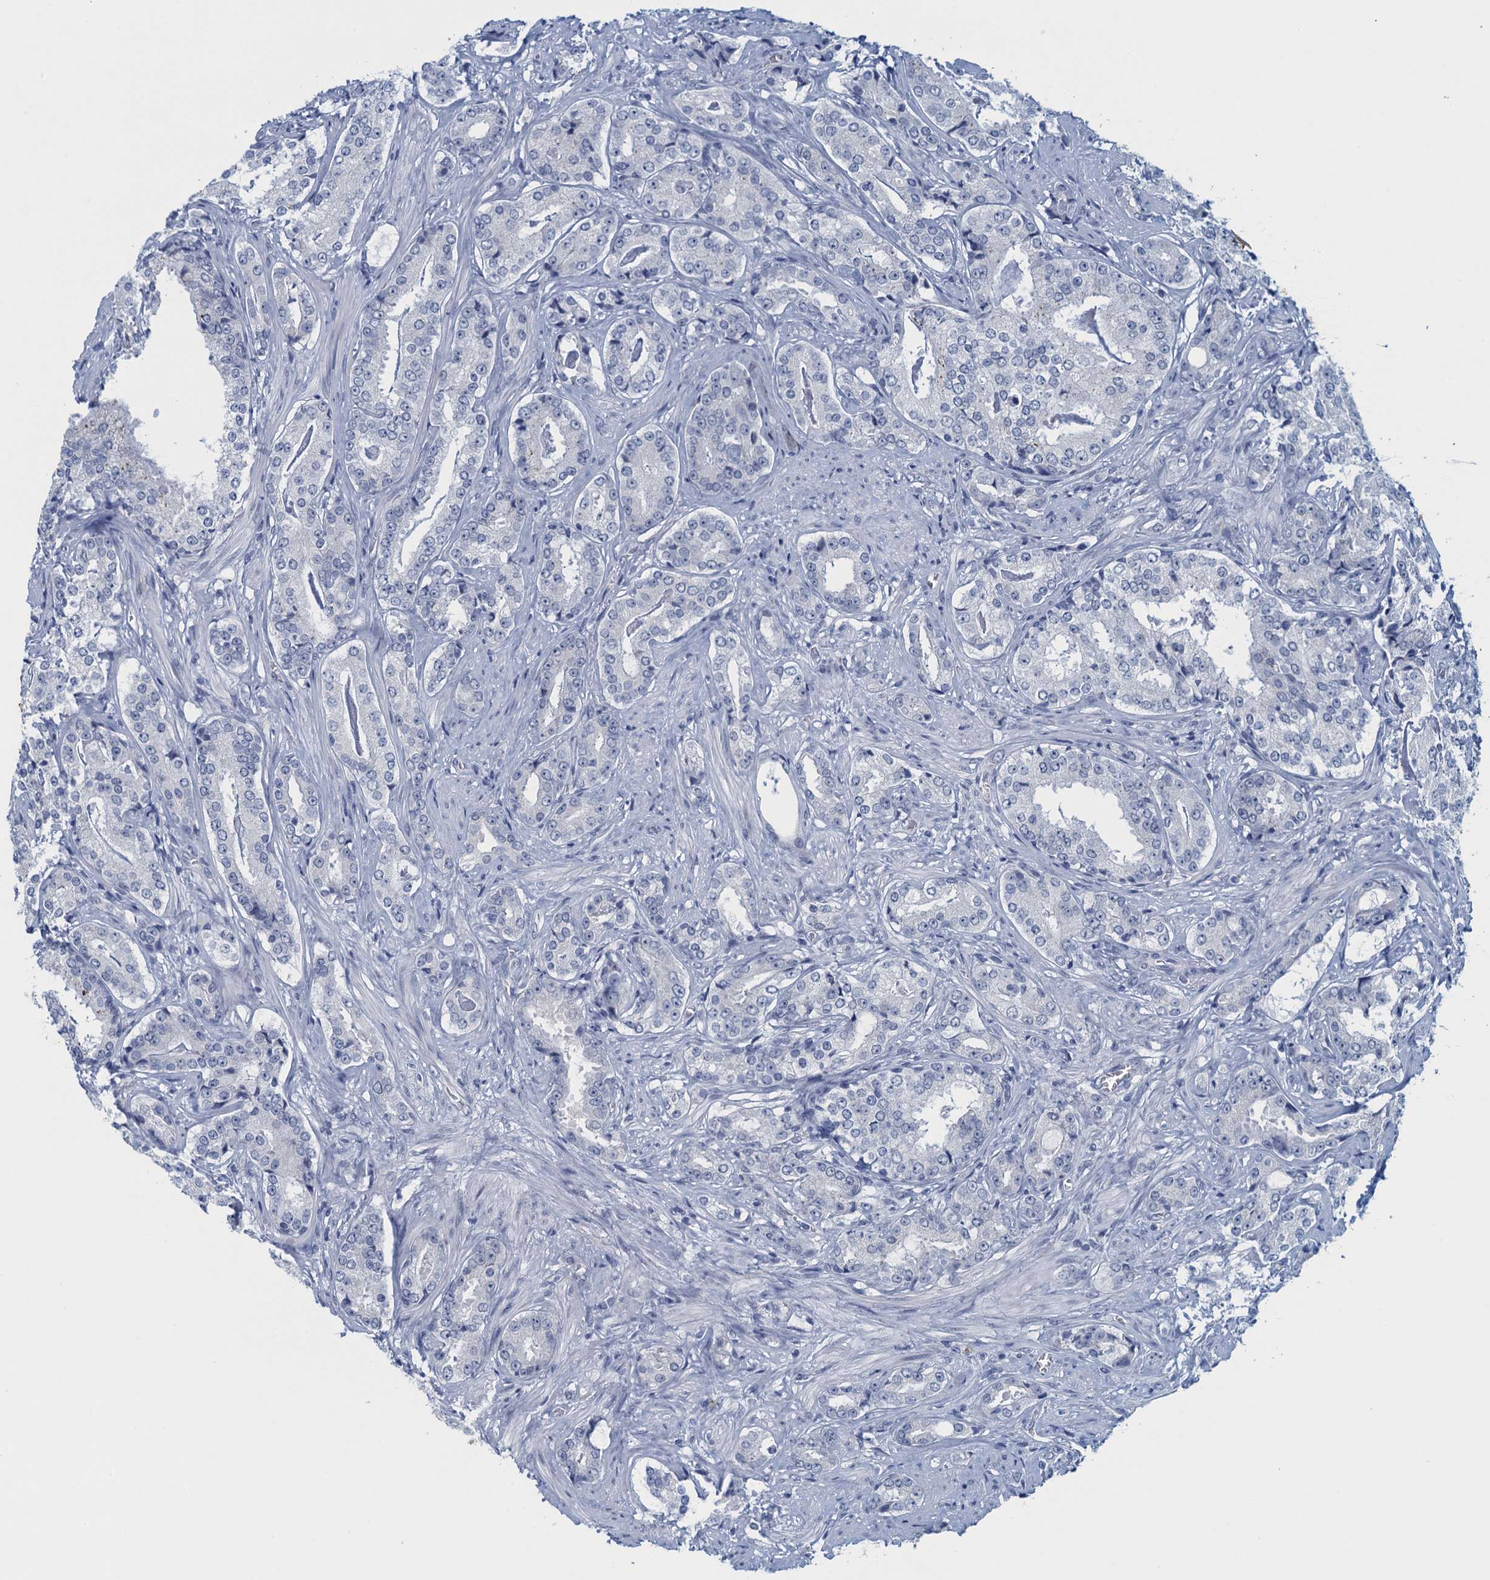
{"staining": {"intensity": "negative", "quantity": "none", "location": "none"}, "tissue": "prostate cancer", "cell_type": "Tumor cells", "image_type": "cancer", "snomed": [{"axis": "morphology", "description": "Adenocarcinoma, High grade"}, {"axis": "topography", "description": "Prostate"}], "caption": "The immunohistochemistry photomicrograph has no significant positivity in tumor cells of high-grade adenocarcinoma (prostate) tissue. The staining was performed using DAB (3,3'-diaminobenzidine) to visualize the protein expression in brown, while the nuclei were stained in blue with hematoxylin (Magnification: 20x).", "gene": "ENSG00000131152", "patient": {"sex": "male", "age": 58}}